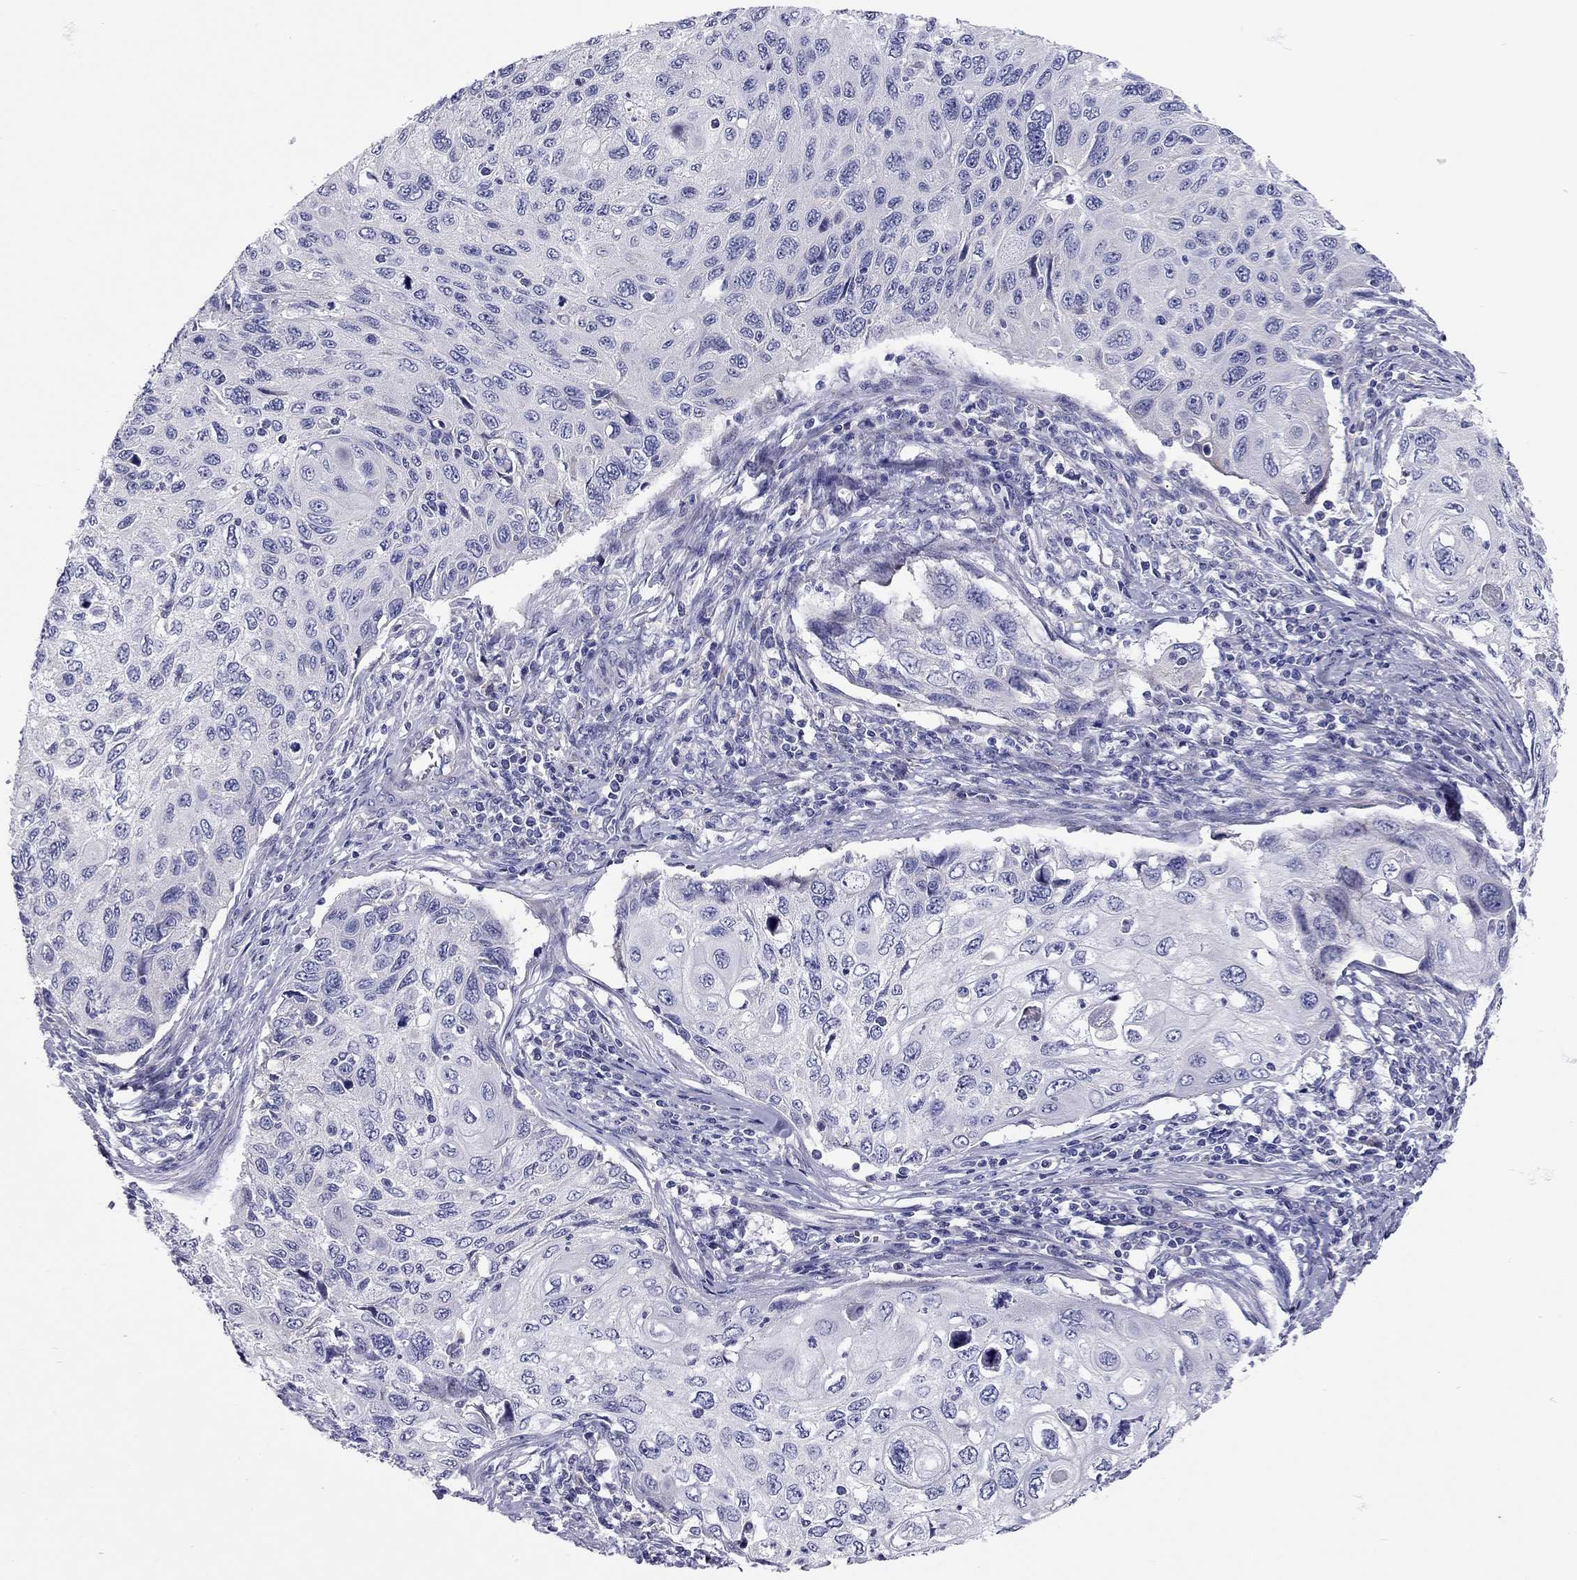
{"staining": {"intensity": "negative", "quantity": "none", "location": "none"}, "tissue": "cervical cancer", "cell_type": "Tumor cells", "image_type": "cancer", "snomed": [{"axis": "morphology", "description": "Squamous cell carcinoma, NOS"}, {"axis": "topography", "description": "Cervix"}], "caption": "A high-resolution image shows immunohistochemistry (IHC) staining of cervical cancer (squamous cell carcinoma), which reveals no significant positivity in tumor cells. (DAB immunohistochemistry with hematoxylin counter stain).", "gene": "SCARB1", "patient": {"sex": "female", "age": 70}}